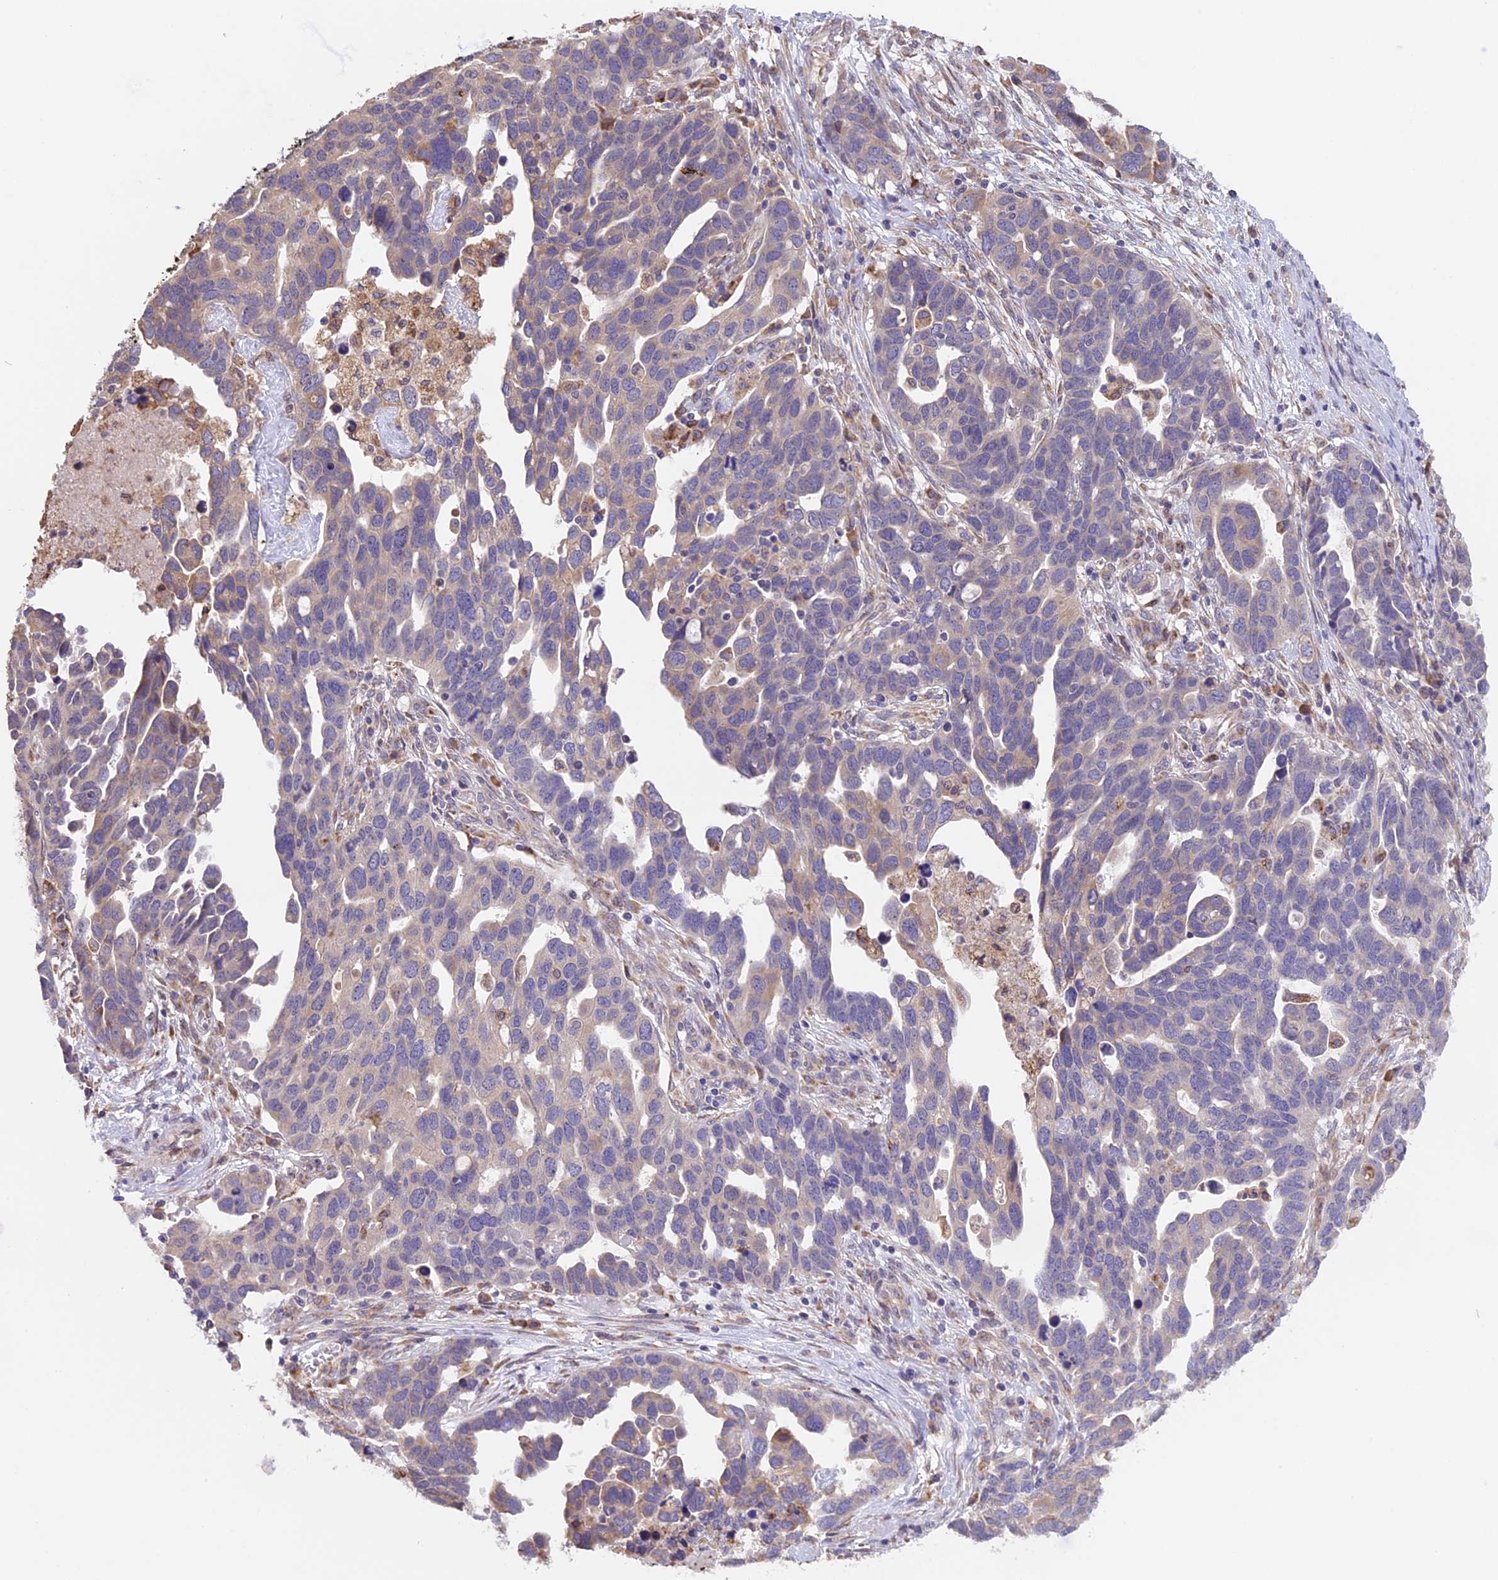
{"staining": {"intensity": "weak", "quantity": "<25%", "location": "cytoplasmic/membranous"}, "tissue": "ovarian cancer", "cell_type": "Tumor cells", "image_type": "cancer", "snomed": [{"axis": "morphology", "description": "Cystadenocarcinoma, serous, NOS"}, {"axis": "topography", "description": "Ovary"}], "caption": "Tumor cells are negative for brown protein staining in ovarian serous cystadenocarcinoma.", "gene": "DMRTA2", "patient": {"sex": "female", "age": 54}}